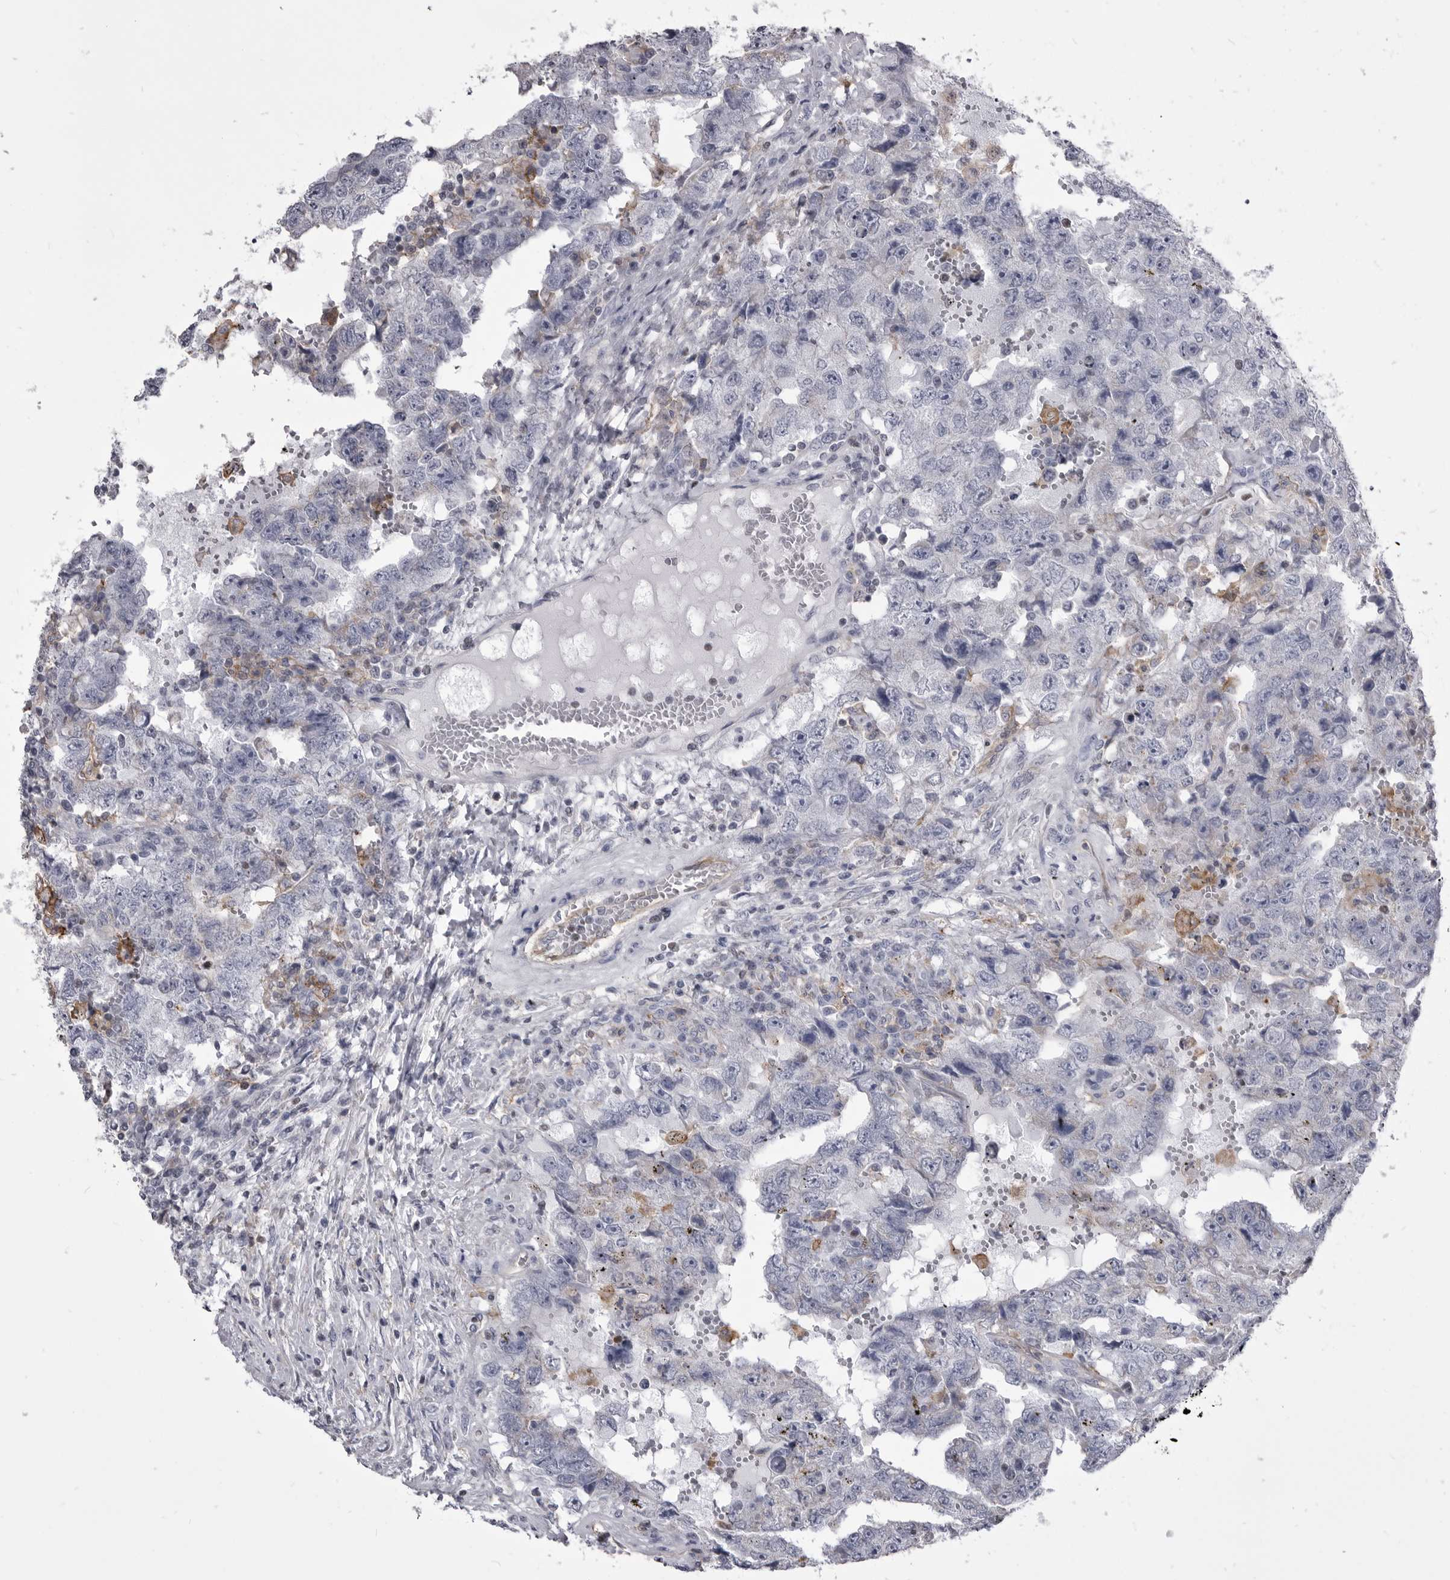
{"staining": {"intensity": "negative", "quantity": "none", "location": "none"}, "tissue": "testis cancer", "cell_type": "Tumor cells", "image_type": "cancer", "snomed": [{"axis": "morphology", "description": "Carcinoma, Embryonal, NOS"}, {"axis": "topography", "description": "Testis"}], "caption": "There is no significant staining in tumor cells of testis cancer (embryonal carcinoma).", "gene": "OPLAH", "patient": {"sex": "male", "age": 26}}